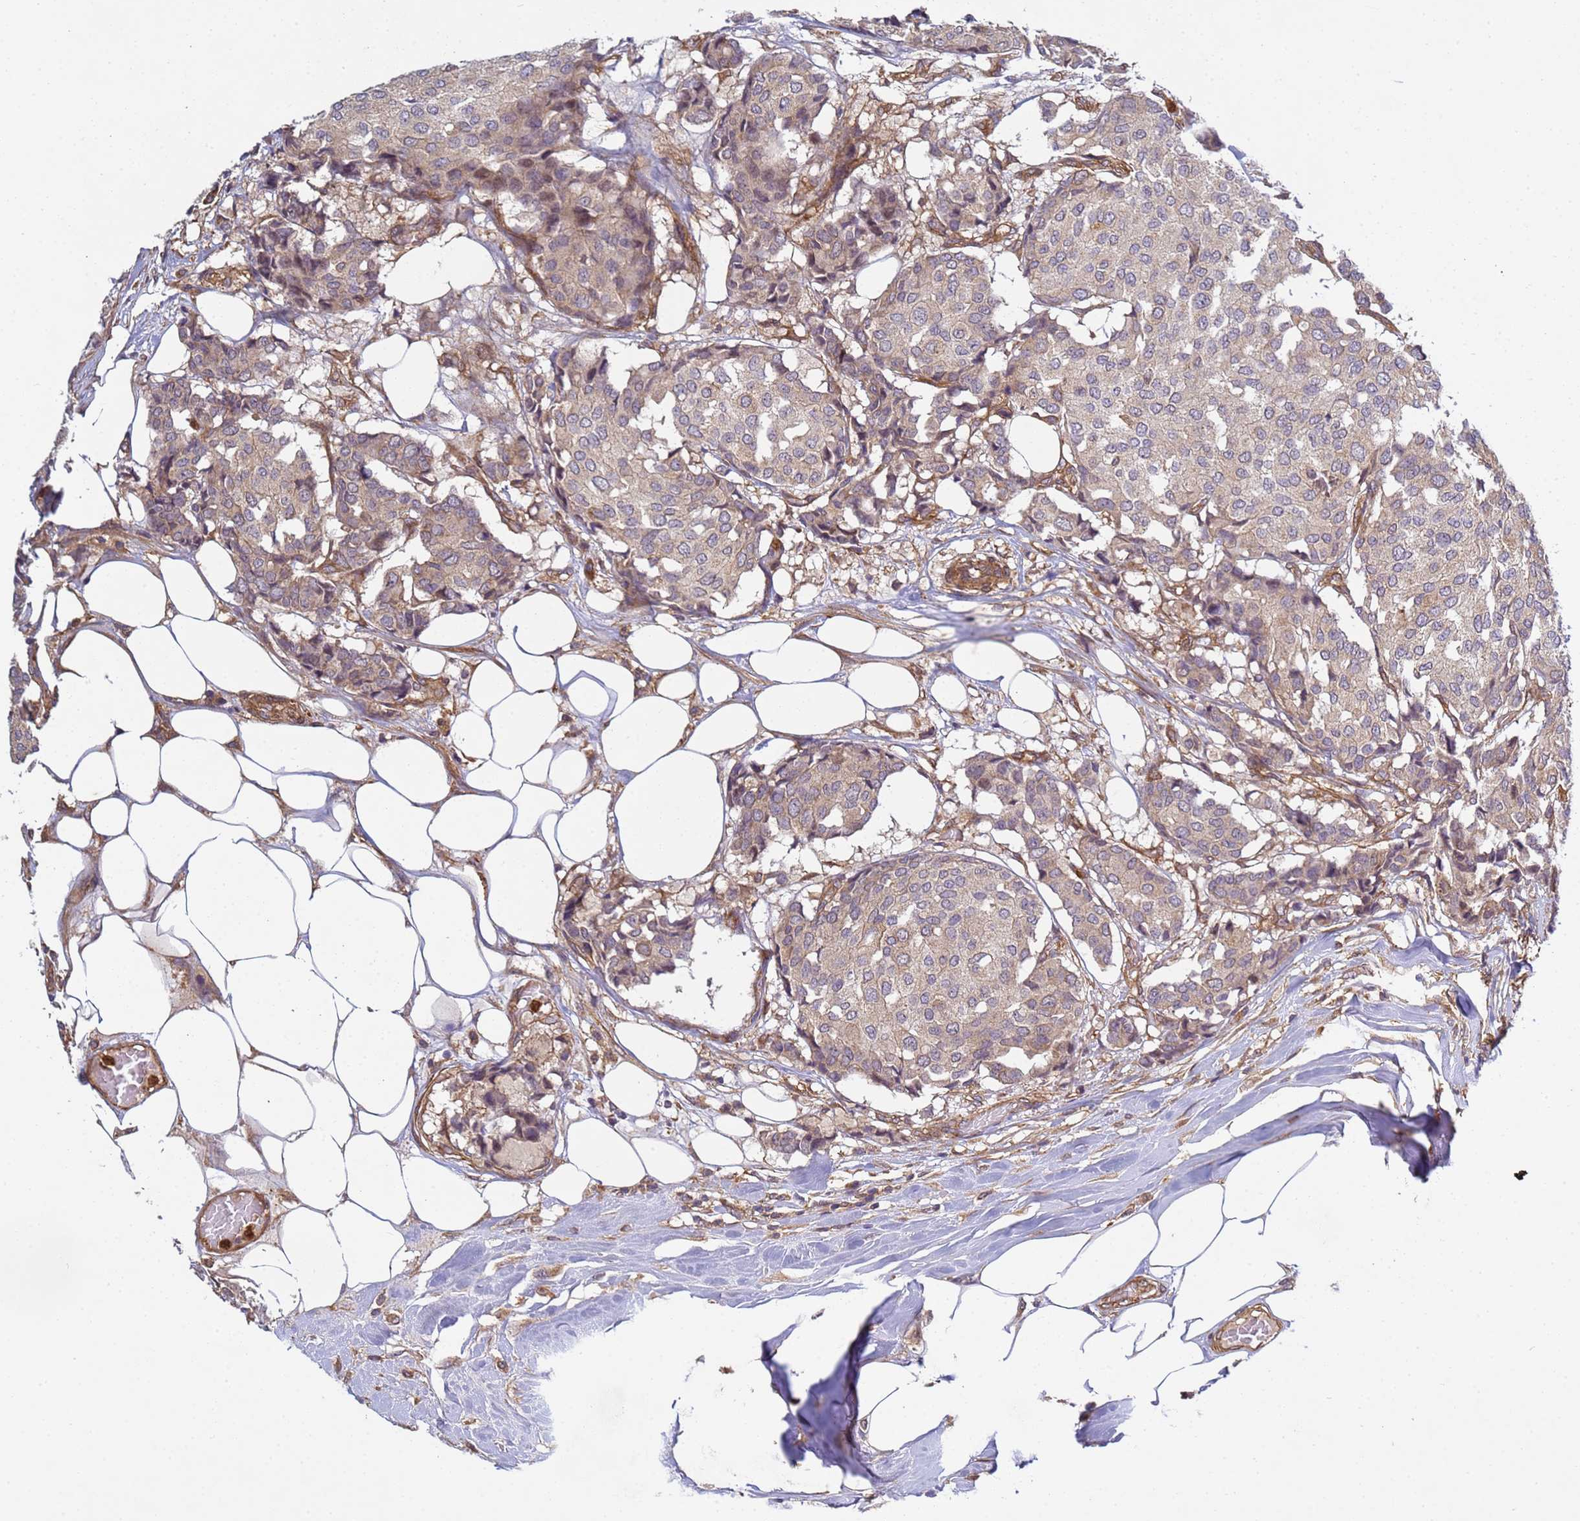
{"staining": {"intensity": "weak", "quantity": "25%-75%", "location": "cytoplasmic/membranous"}, "tissue": "breast cancer", "cell_type": "Tumor cells", "image_type": "cancer", "snomed": [{"axis": "morphology", "description": "Duct carcinoma"}, {"axis": "topography", "description": "Breast"}], "caption": "Immunohistochemical staining of infiltrating ductal carcinoma (breast) exhibits low levels of weak cytoplasmic/membranous staining in about 25%-75% of tumor cells. (DAB IHC, brown staining for protein, blue staining for nuclei).", "gene": "C8orf34", "patient": {"sex": "female", "age": 75}}